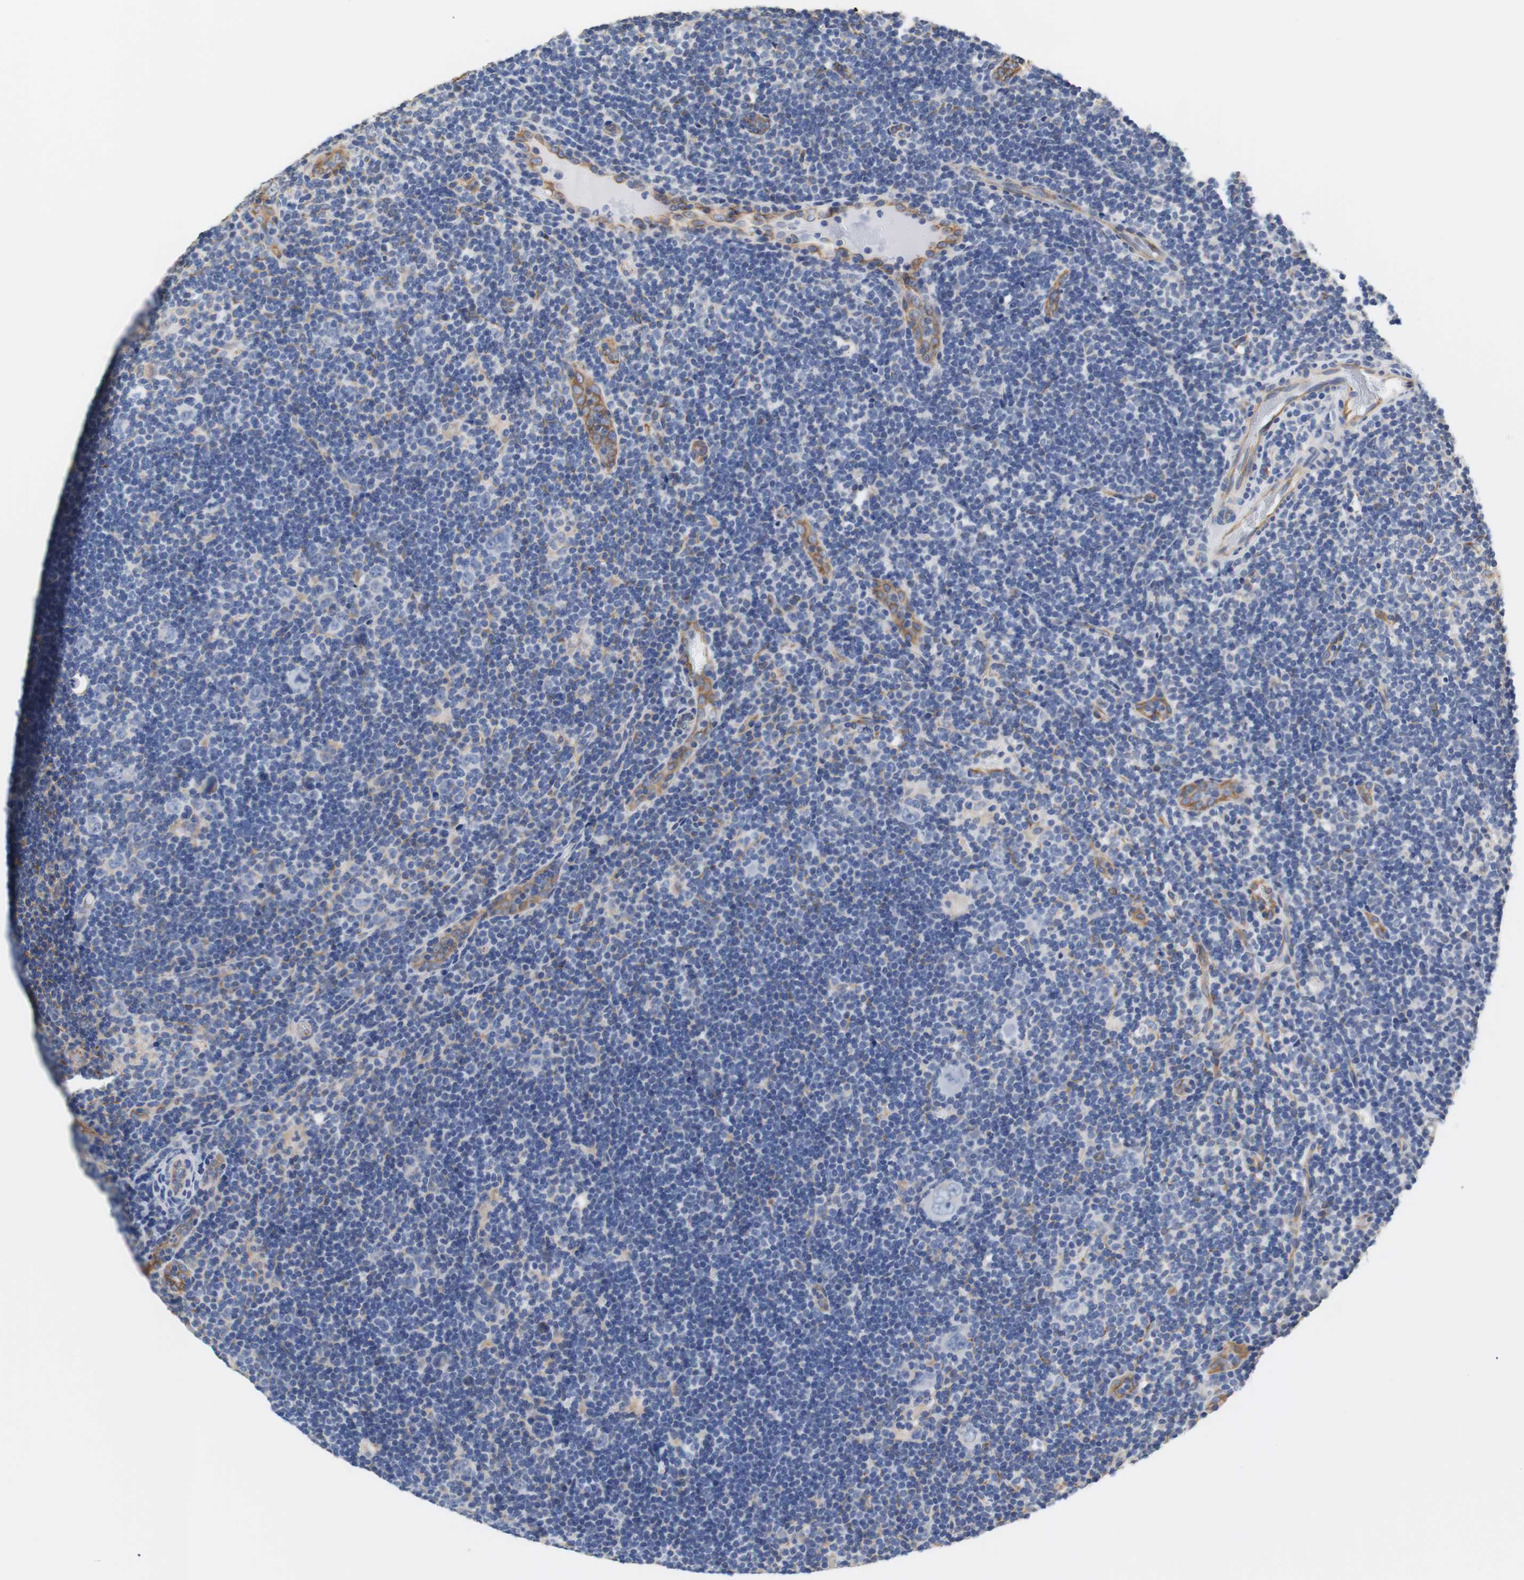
{"staining": {"intensity": "negative", "quantity": "none", "location": "none"}, "tissue": "lymphoma", "cell_type": "Tumor cells", "image_type": "cancer", "snomed": [{"axis": "morphology", "description": "Hodgkin's disease, NOS"}, {"axis": "topography", "description": "Lymph node"}], "caption": "Tumor cells are negative for brown protein staining in lymphoma. The staining was performed using DAB (3,3'-diaminobenzidine) to visualize the protein expression in brown, while the nuclei were stained in blue with hematoxylin (Magnification: 20x).", "gene": "PCK1", "patient": {"sex": "female", "age": 57}}